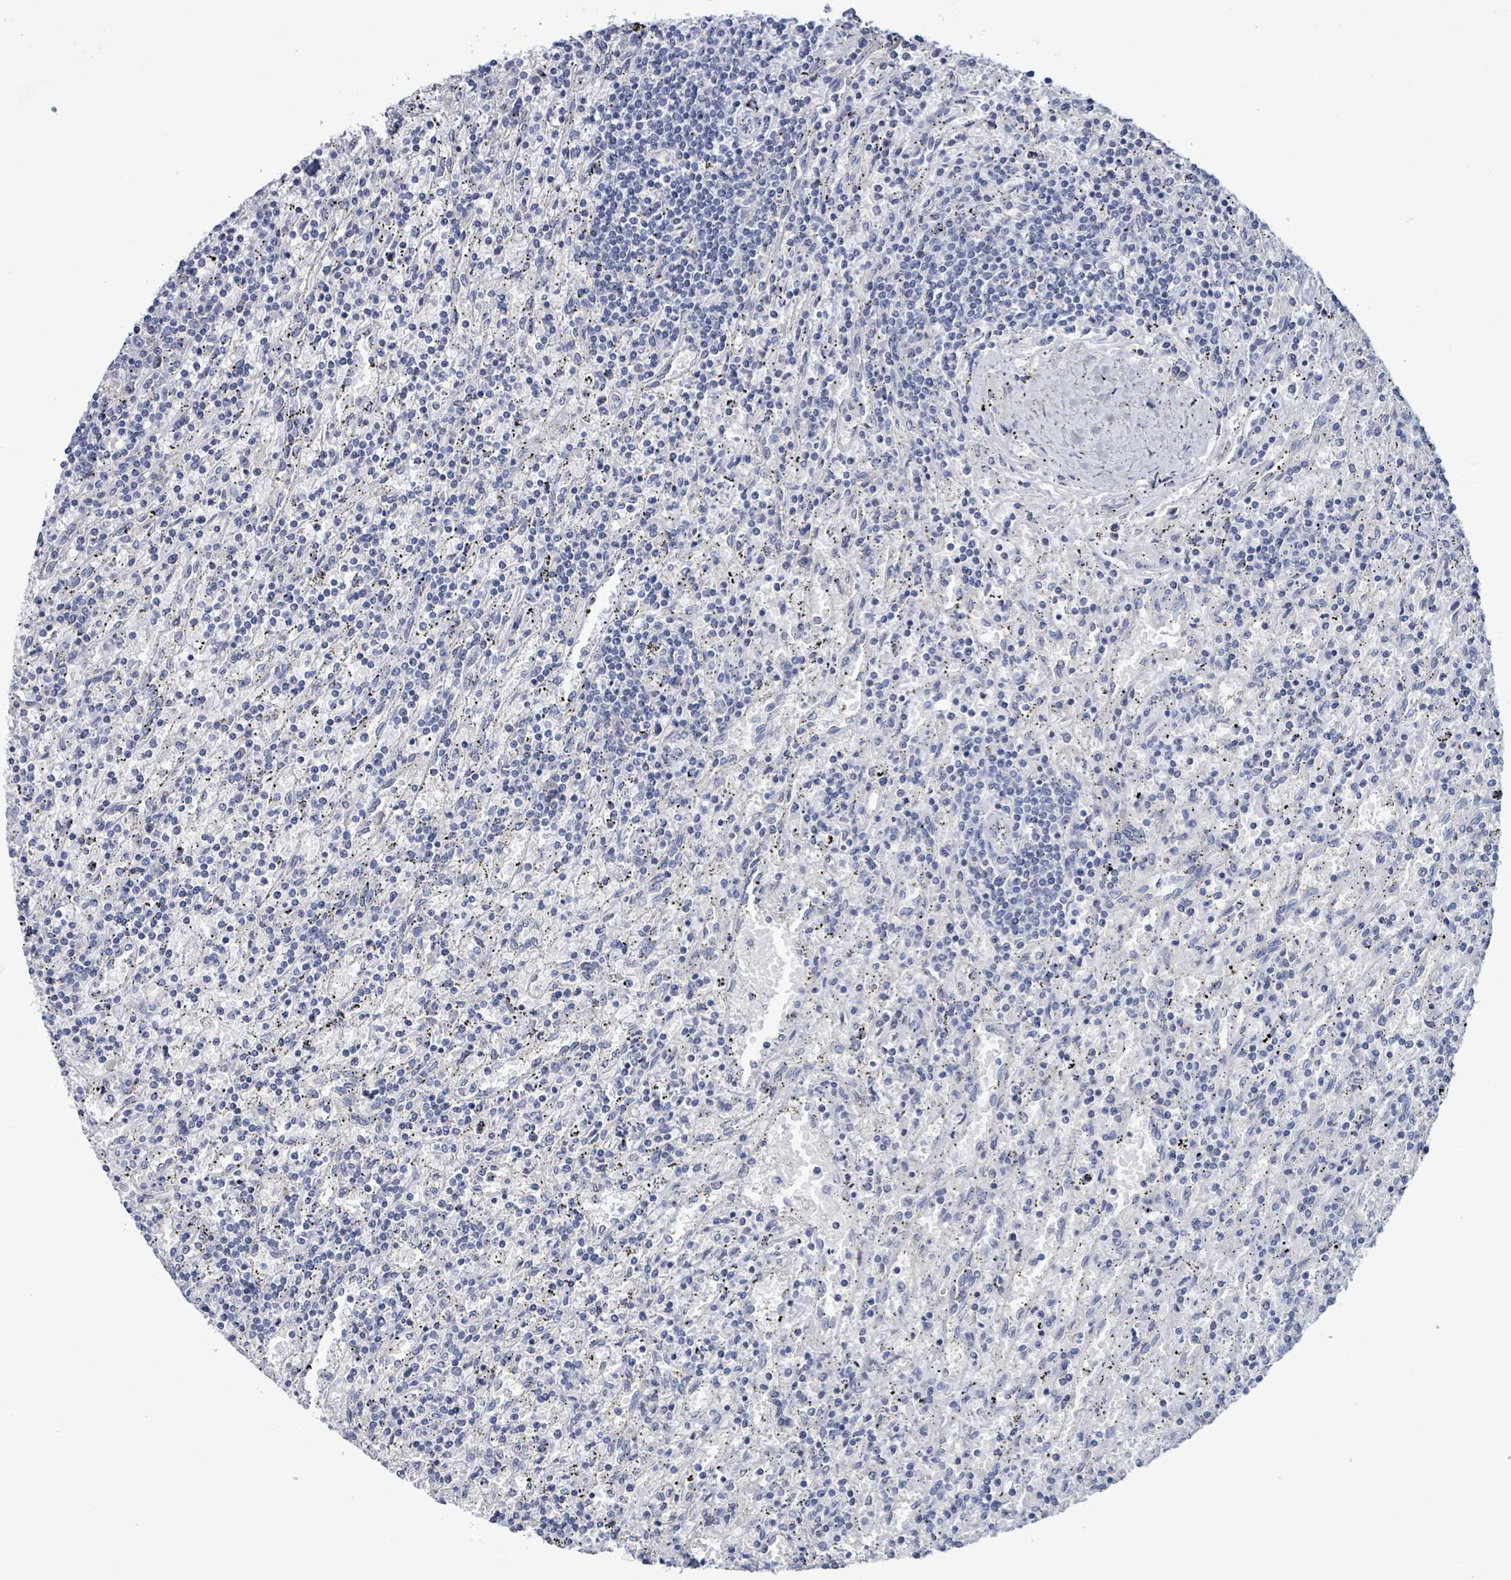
{"staining": {"intensity": "negative", "quantity": "none", "location": "none"}, "tissue": "lymphoma", "cell_type": "Tumor cells", "image_type": "cancer", "snomed": [{"axis": "morphology", "description": "Malignant lymphoma, non-Hodgkin's type, Low grade"}, {"axis": "topography", "description": "Spleen"}], "caption": "This is an IHC micrograph of human lymphoma. There is no positivity in tumor cells.", "gene": "BSG", "patient": {"sex": "male", "age": 76}}